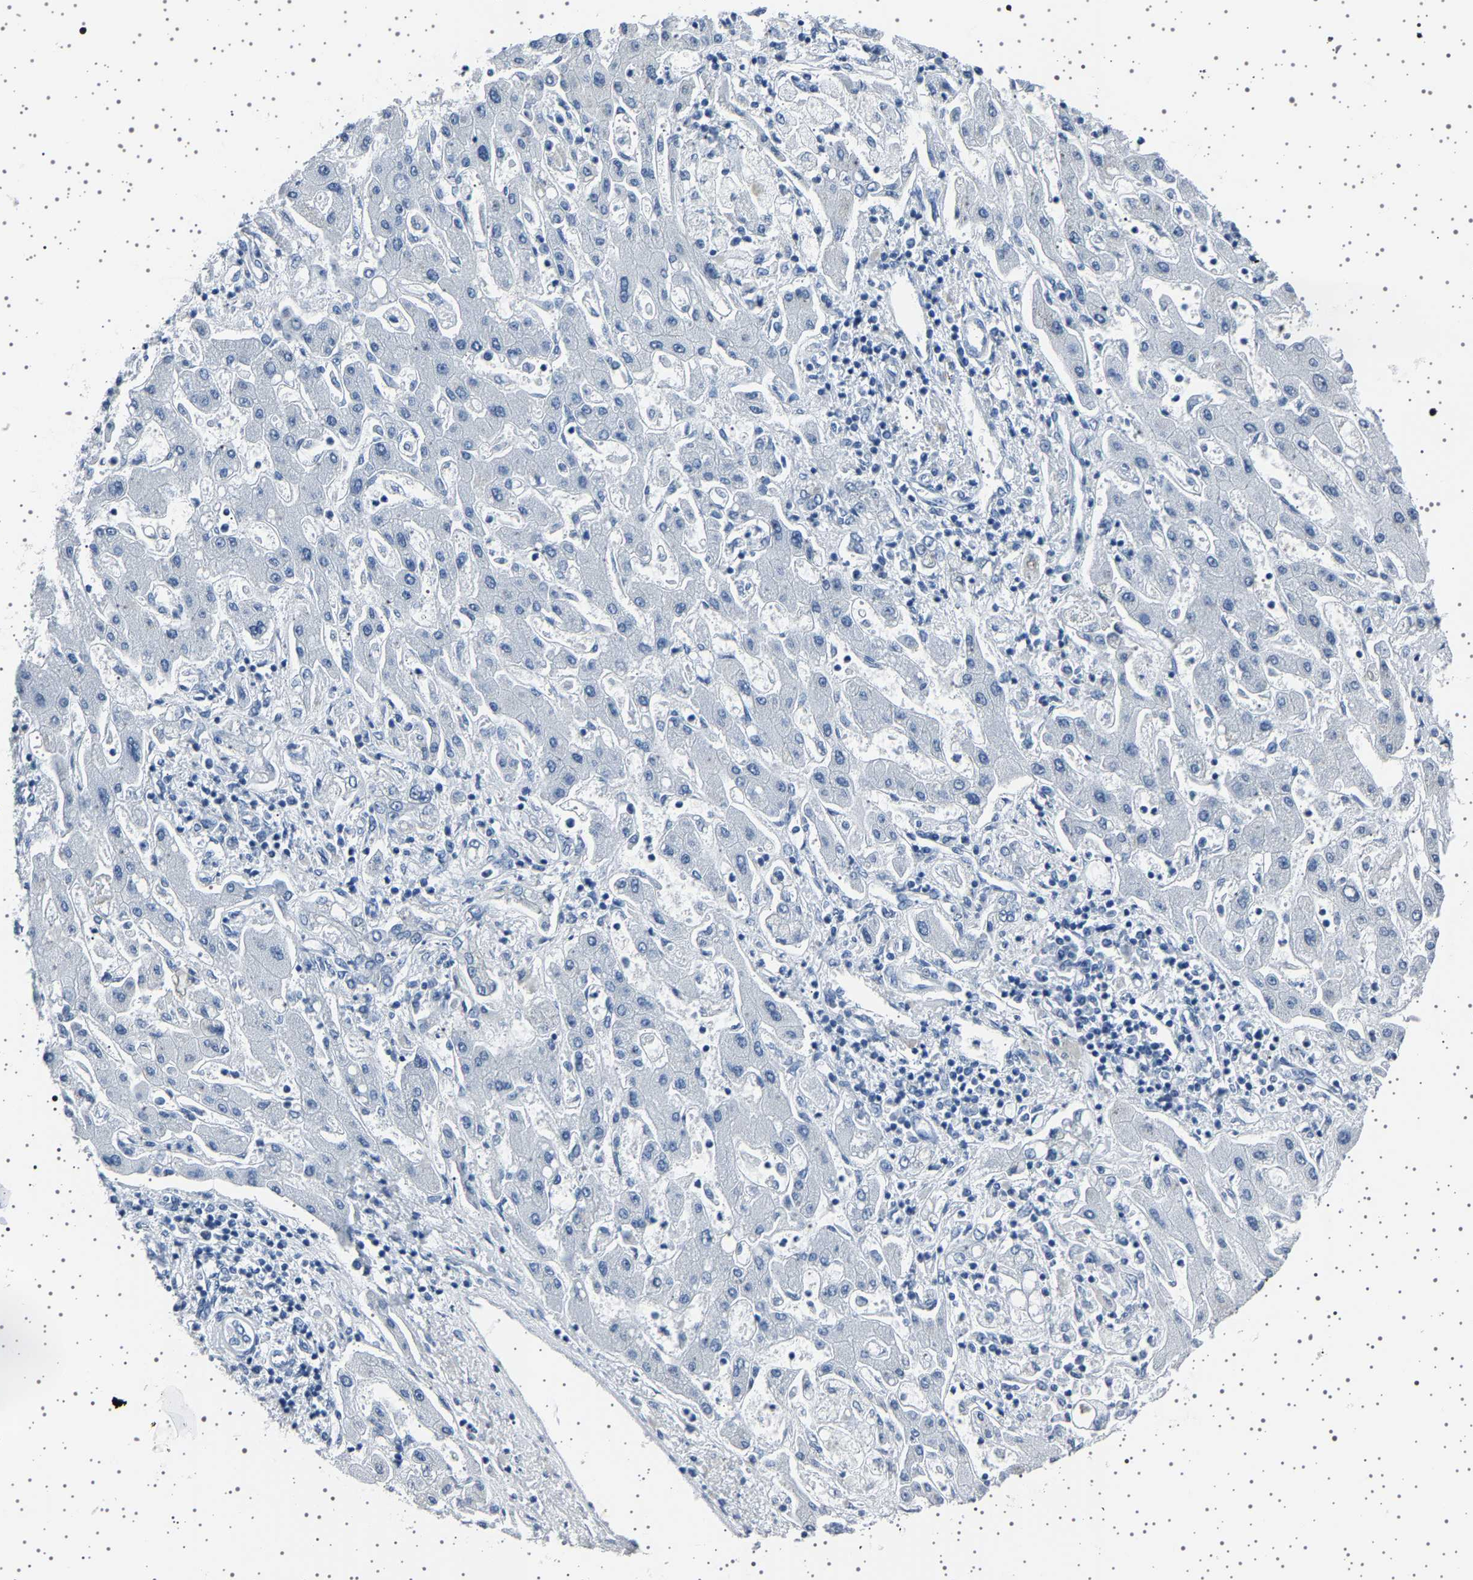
{"staining": {"intensity": "negative", "quantity": "none", "location": "none"}, "tissue": "liver cancer", "cell_type": "Tumor cells", "image_type": "cancer", "snomed": [{"axis": "morphology", "description": "Cholangiocarcinoma"}, {"axis": "topography", "description": "Liver"}], "caption": "IHC histopathology image of cholangiocarcinoma (liver) stained for a protein (brown), which shows no staining in tumor cells.", "gene": "TFF3", "patient": {"sex": "male", "age": 50}}